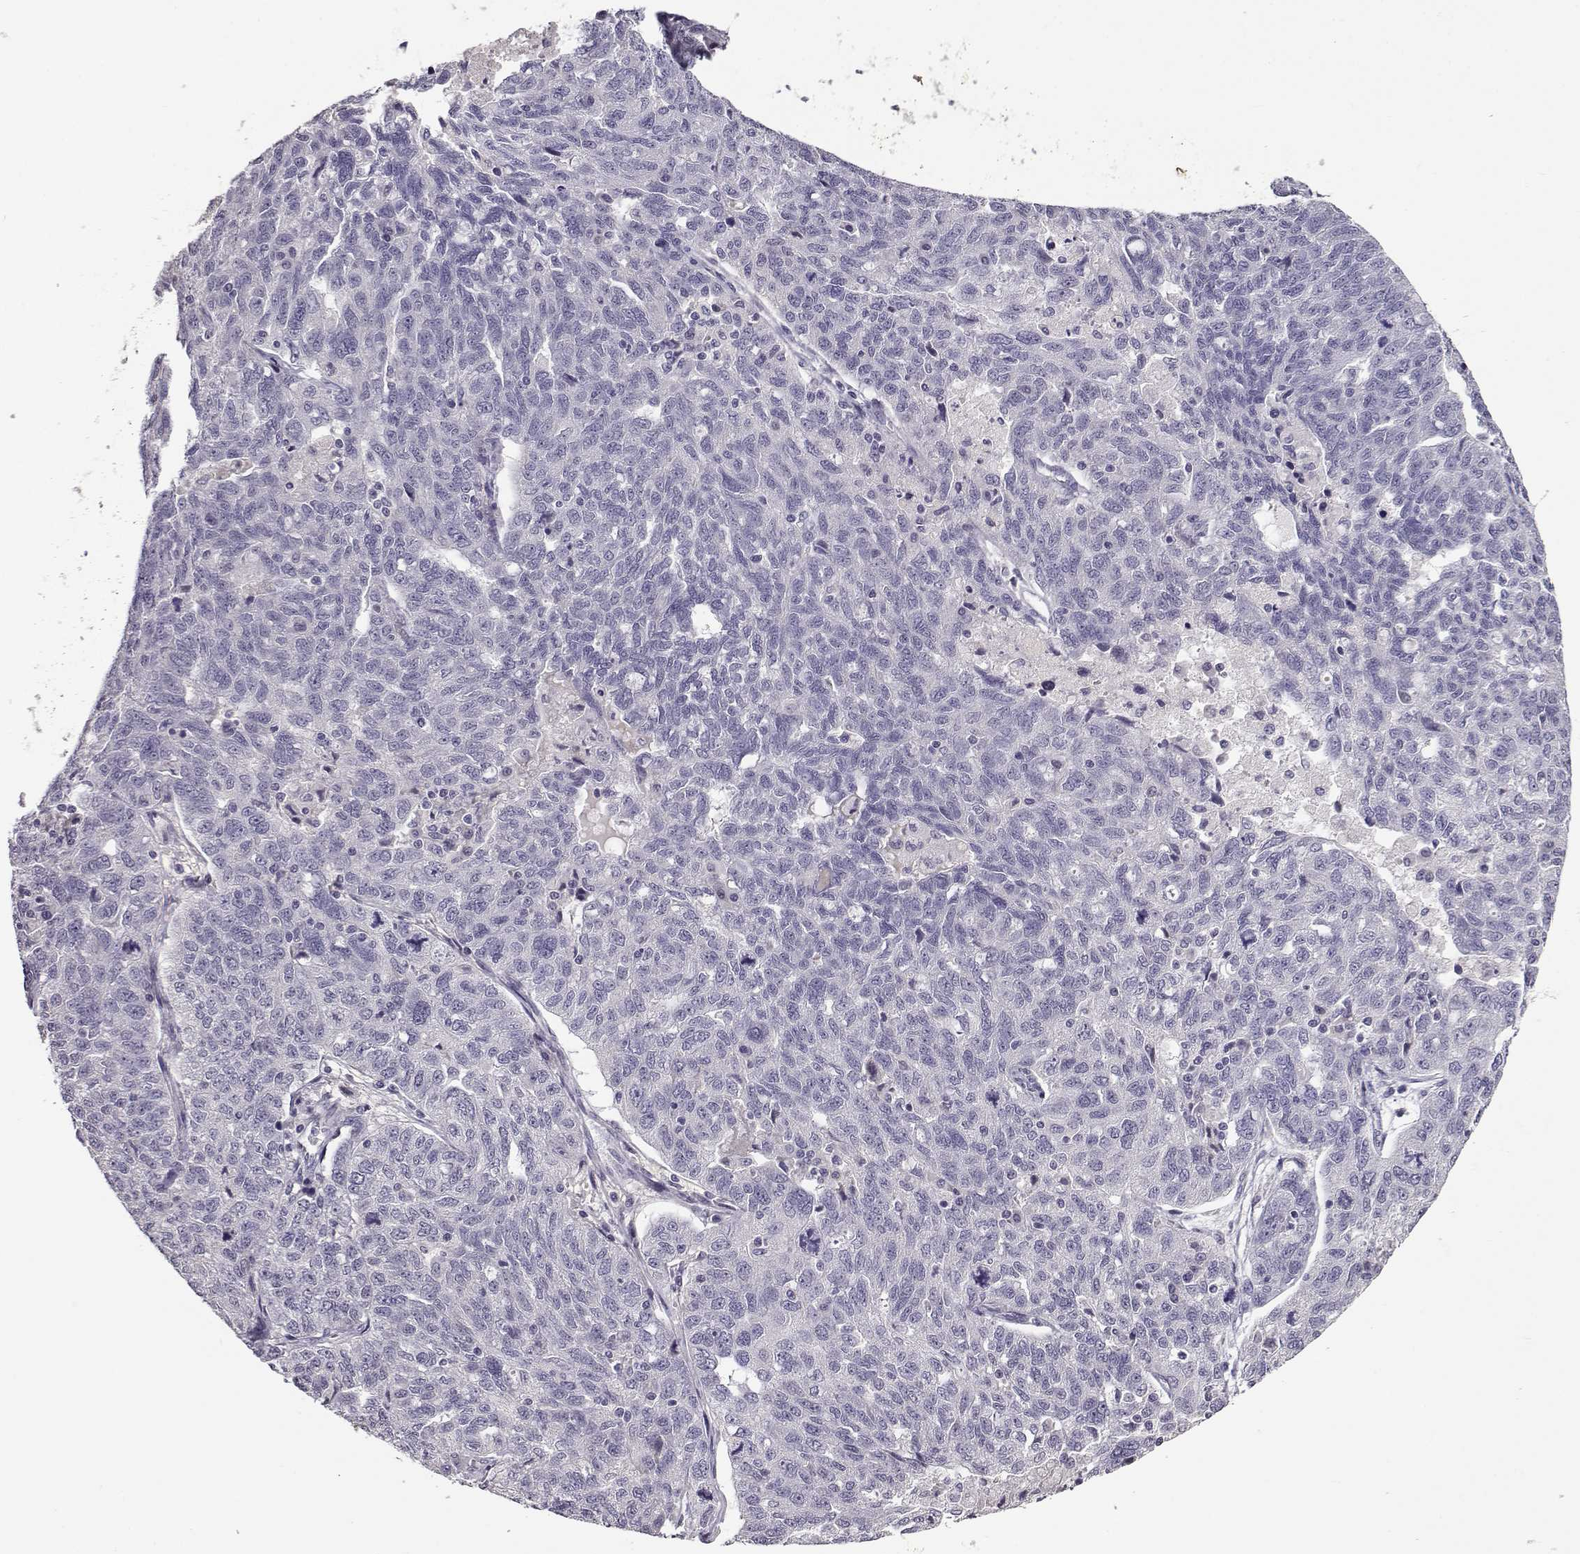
{"staining": {"intensity": "negative", "quantity": "none", "location": "none"}, "tissue": "ovarian cancer", "cell_type": "Tumor cells", "image_type": "cancer", "snomed": [{"axis": "morphology", "description": "Cystadenocarcinoma, serous, NOS"}, {"axis": "topography", "description": "Ovary"}], "caption": "An immunohistochemistry micrograph of ovarian serous cystadenocarcinoma is shown. There is no staining in tumor cells of ovarian serous cystadenocarcinoma.", "gene": "RHOXF2", "patient": {"sex": "female", "age": 71}}